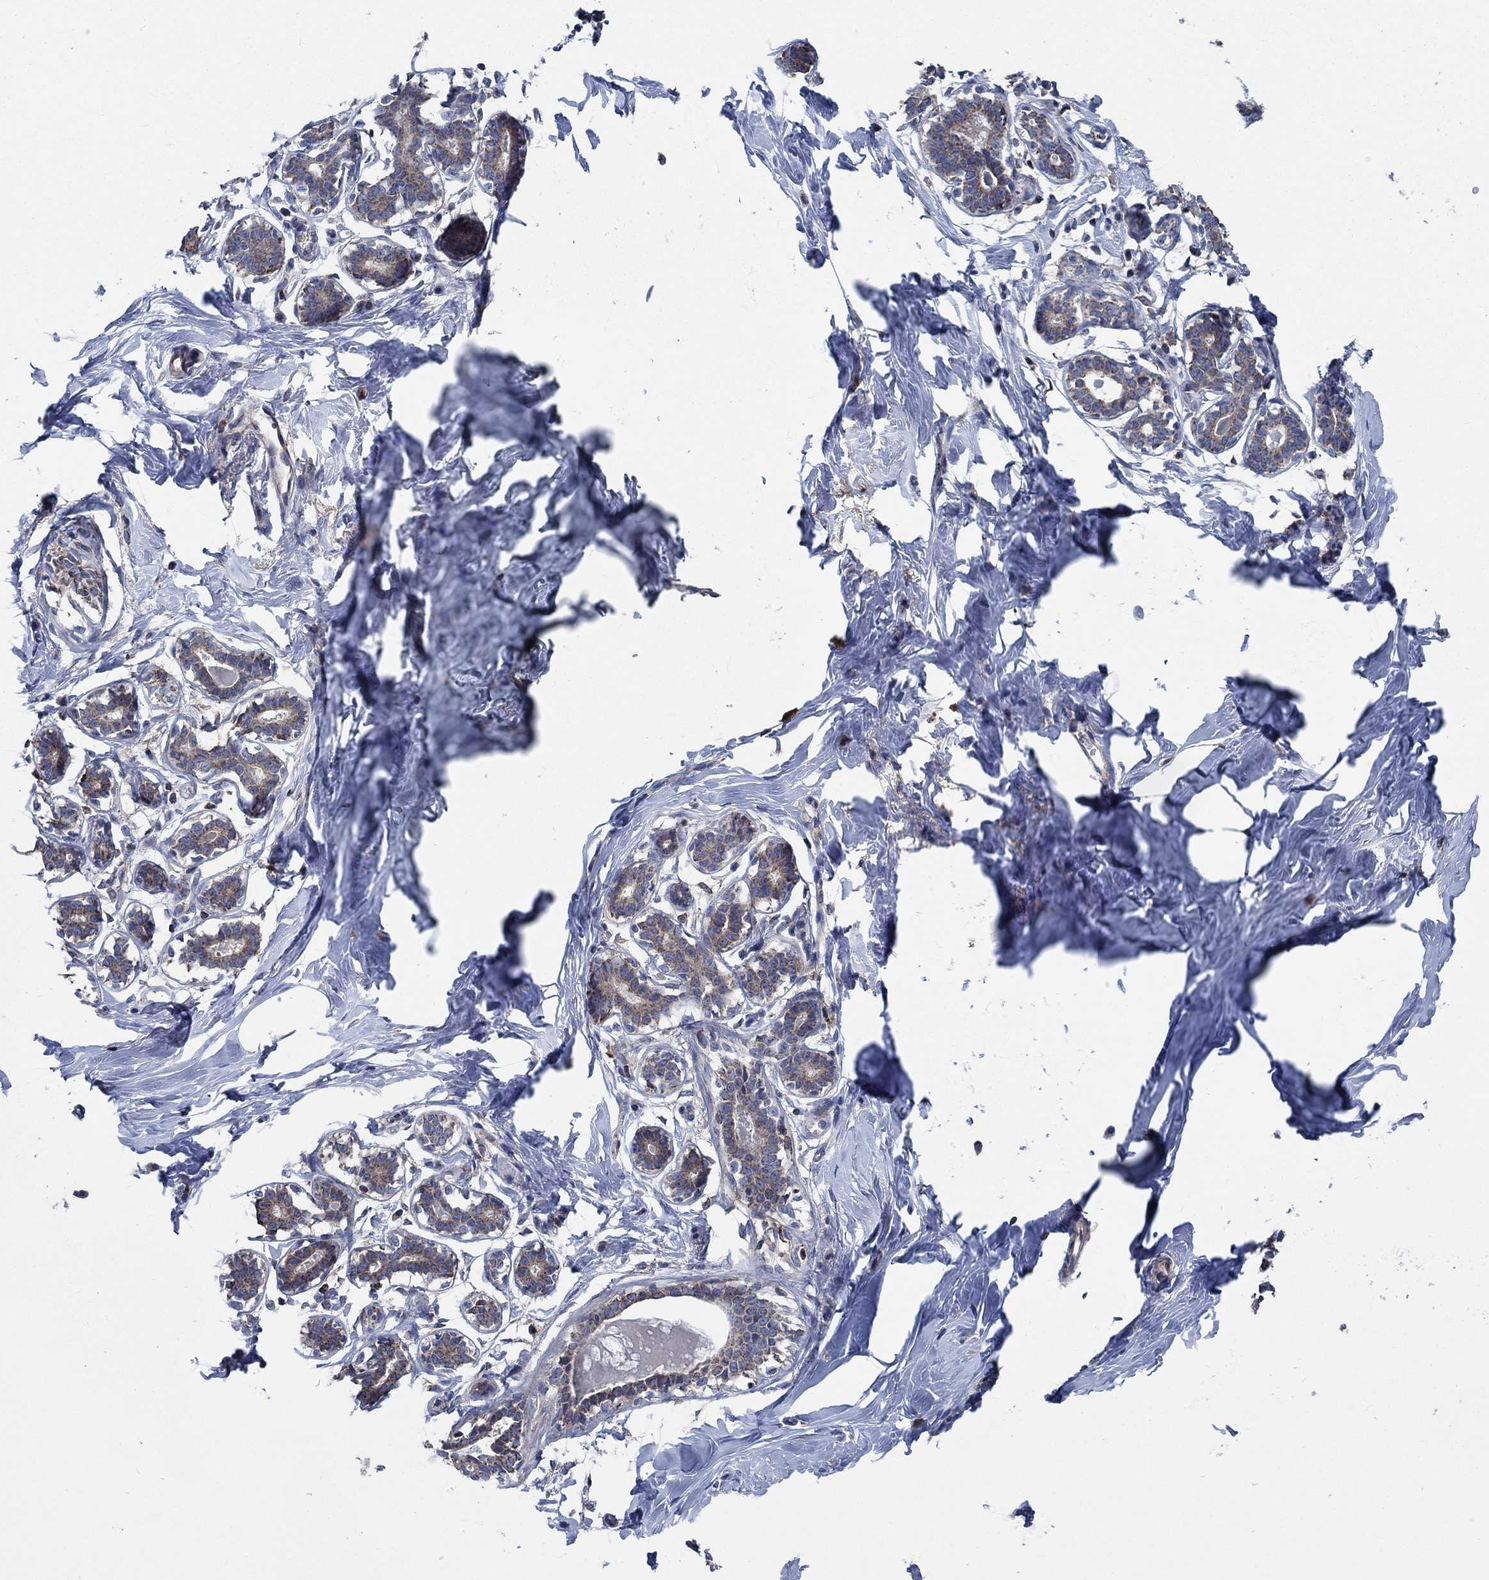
{"staining": {"intensity": "negative", "quantity": "none", "location": "none"}, "tissue": "breast", "cell_type": "Adipocytes", "image_type": "normal", "snomed": [{"axis": "morphology", "description": "Normal tissue, NOS"}, {"axis": "morphology", "description": "Lobular carcinoma, in situ"}, {"axis": "topography", "description": "Breast"}], "caption": "Breast was stained to show a protein in brown. There is no significant expression in adipocytes. (DAB (3,3'-diaminobenzidine) immunohistochemistry (IHC) visualized using brightfield microscopy, high magnification).", "gene": "STXBP6", "patient": {"sex": "female", "age": 35}}